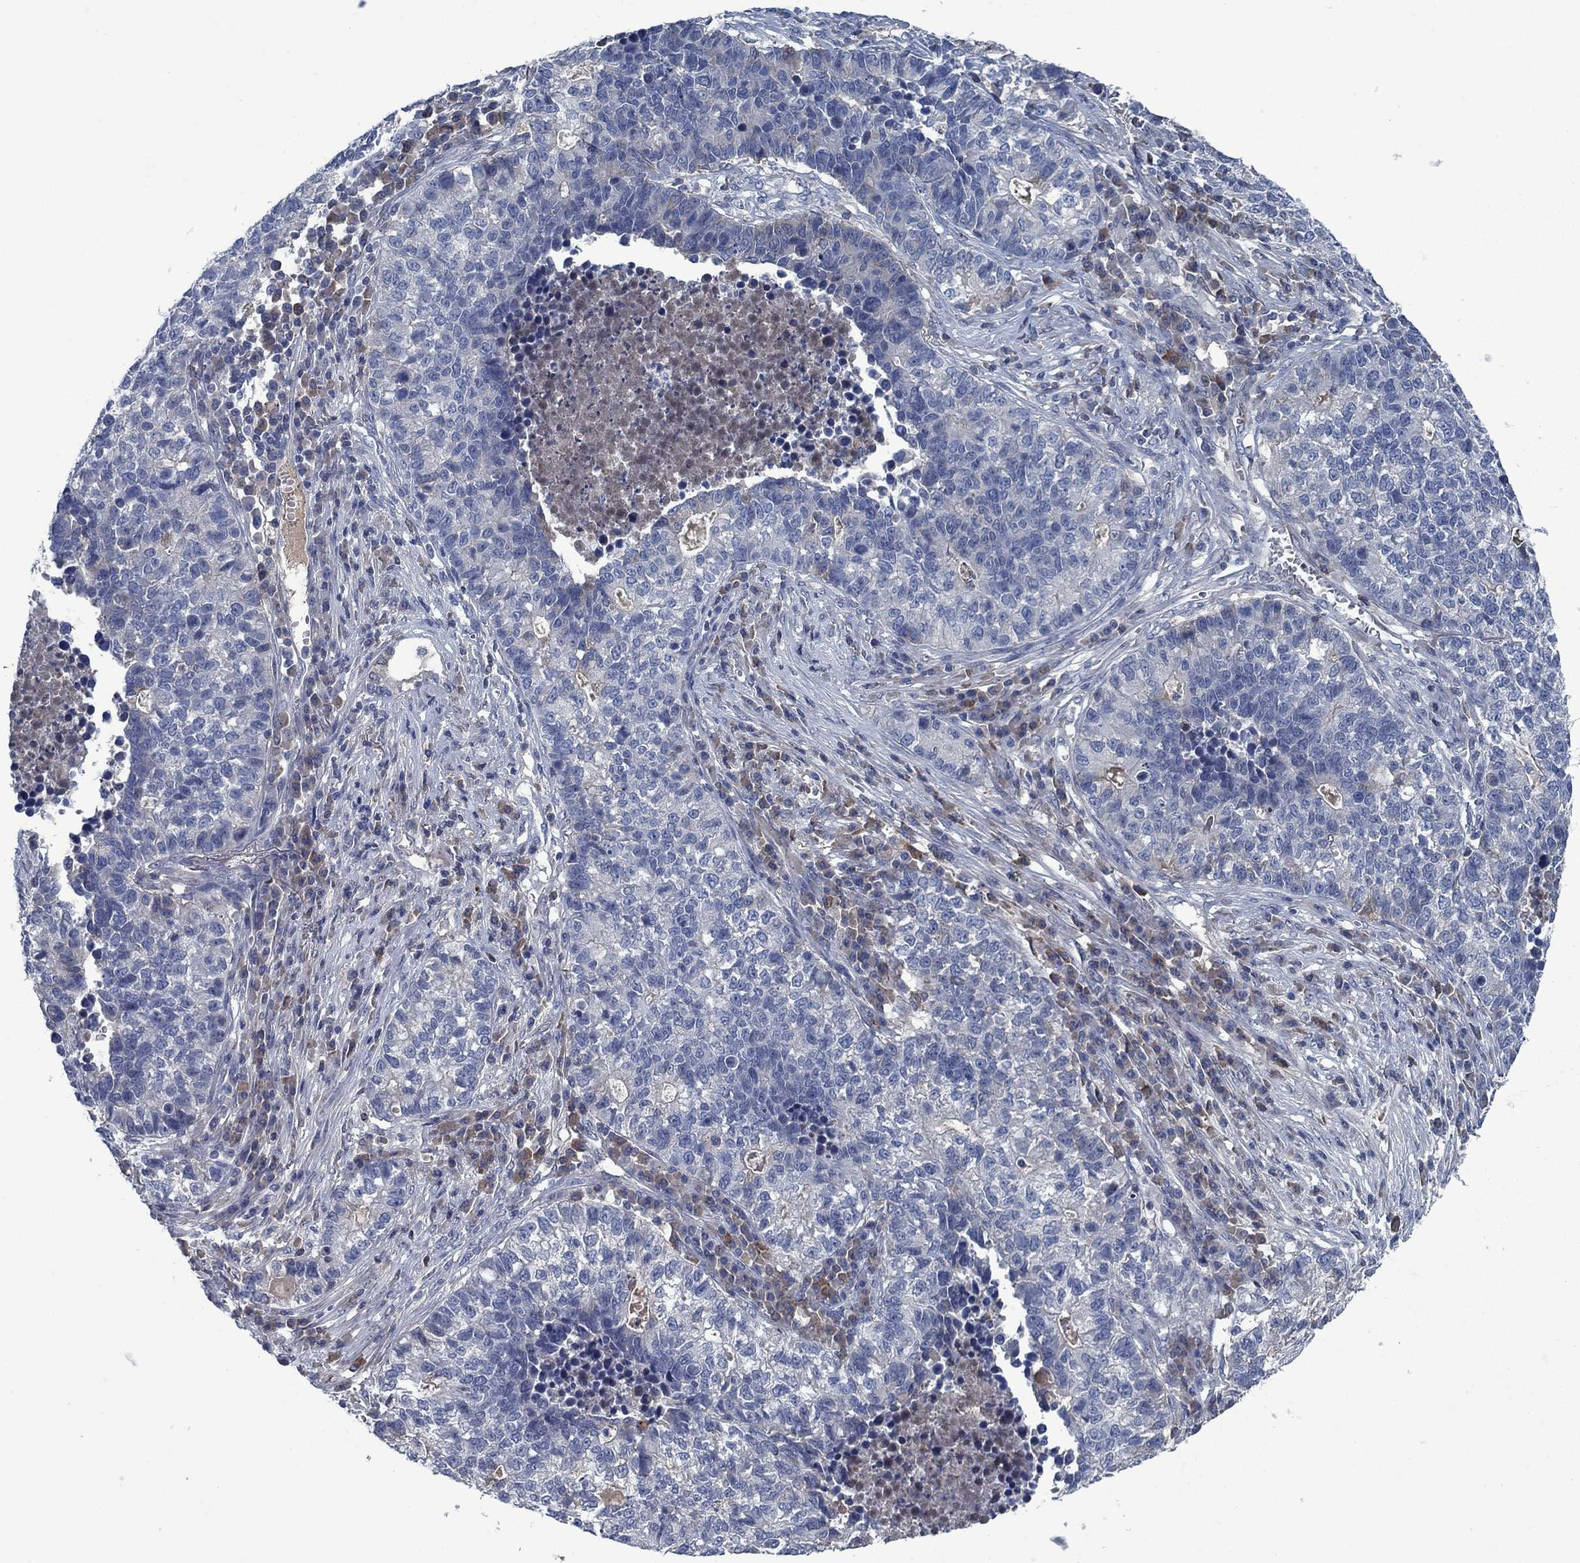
{"staining": {"intensity": "negative", "quantity": "none", "location": "none"}, "tissue": "lung cancer", "cell_type": "Tumor cells", "image_type": "cancer", "snomed": [{"axis": "morphology", "description": "Adenocarcinoma, NOS"}, {"axis": "topography", "description": "Lung"}], "caption": "There is no significant positivity in tumor cells of lung cancer.", "gene": "PNMA8A", "patient": {"sex": "male", "age": 57}}